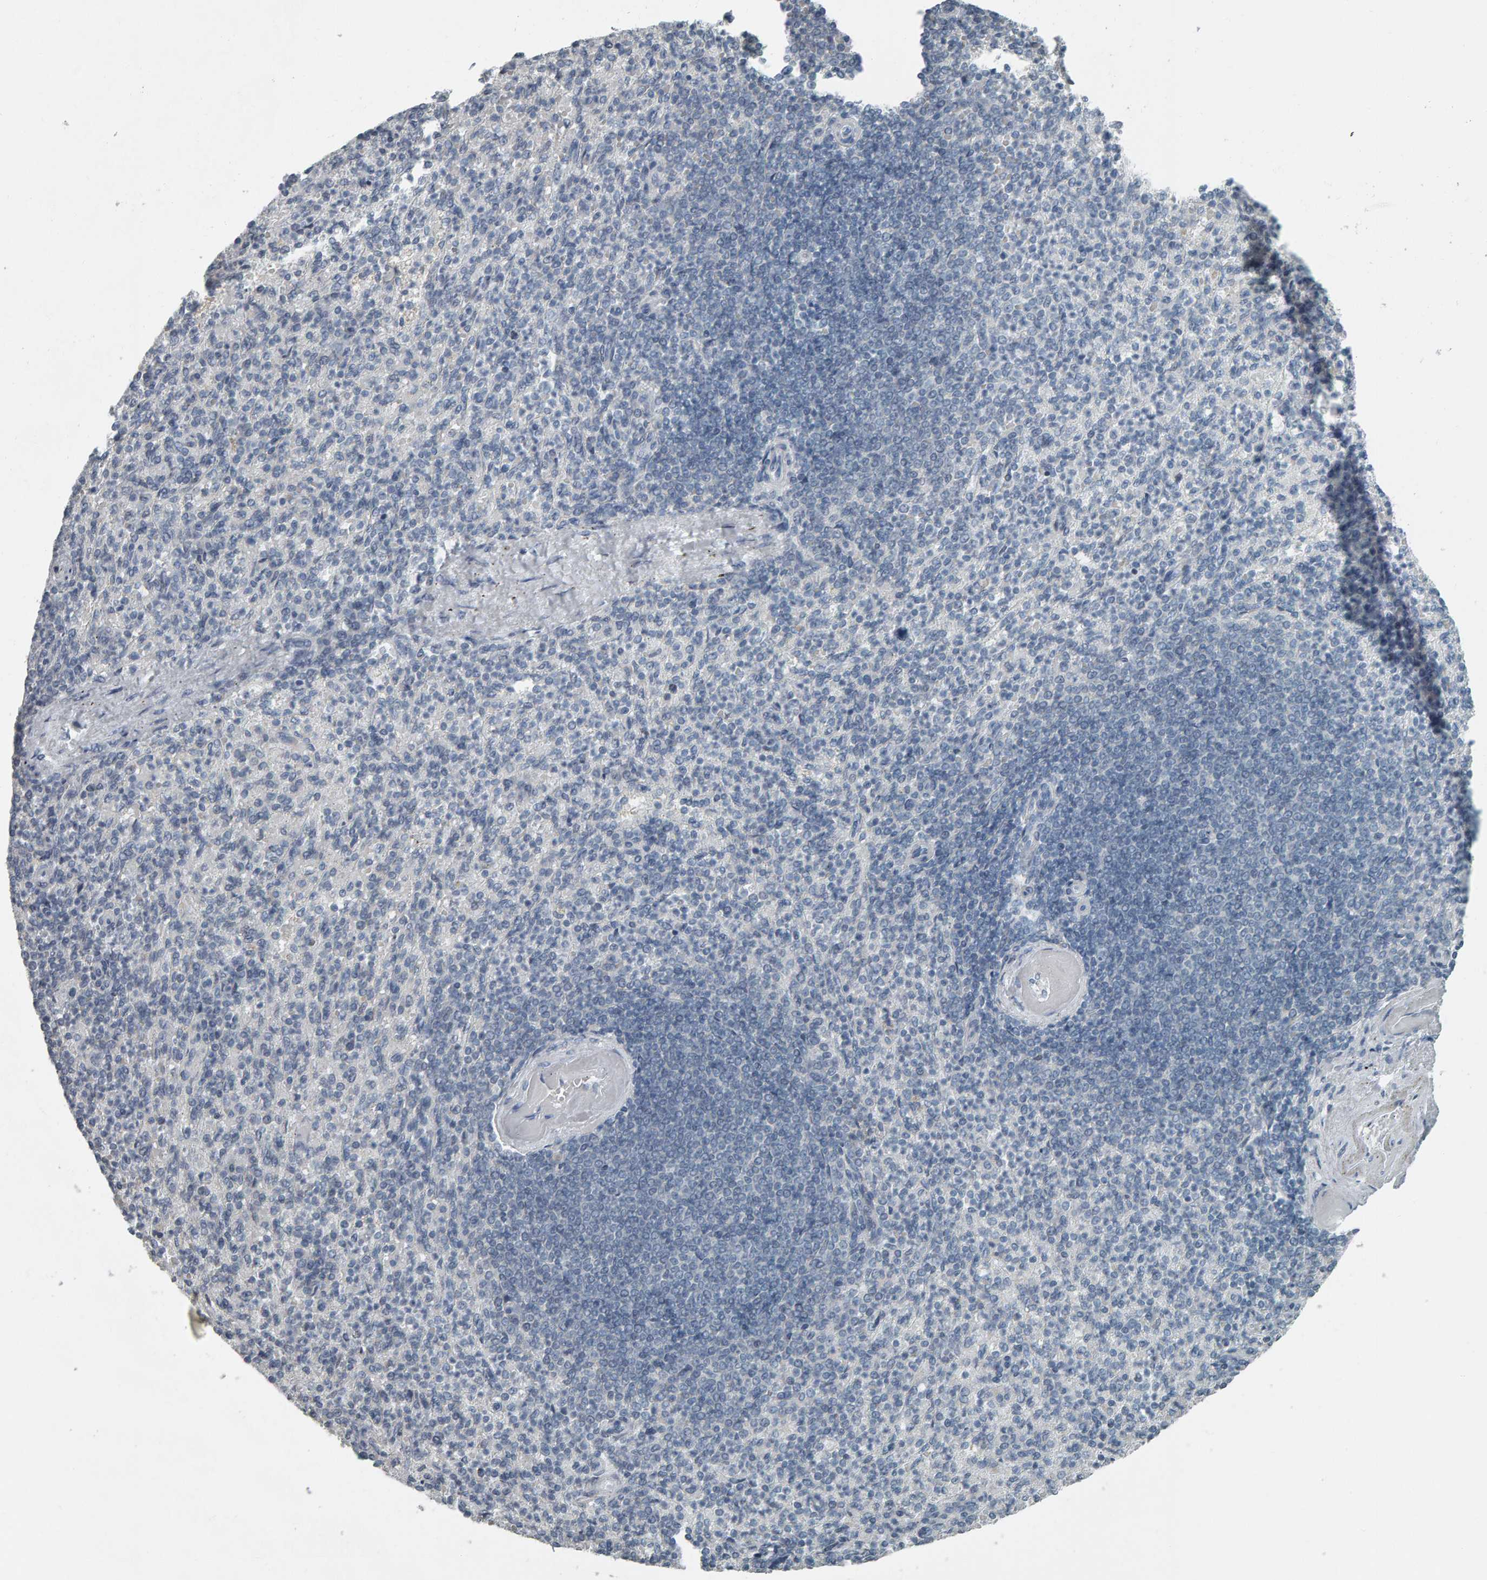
{"staining": {"intensity": "negative", "quantity": "none", "location": "none"}, "tissue": "spleen", "cell_type": "Cells in red pulp", "image_type": "normal", "snomed": [{"axis": "morphology", "description": "Normal tissue, NOS"}, {"axis": "topography", "description": "Spleen"}], "caption": "Immunohistochemistry image of normal spleen stained for a protein (brown), which shows no positivity in cells in red pulp.", "gene": "PYY", "patient": {"sex": "female", "age": 74}}